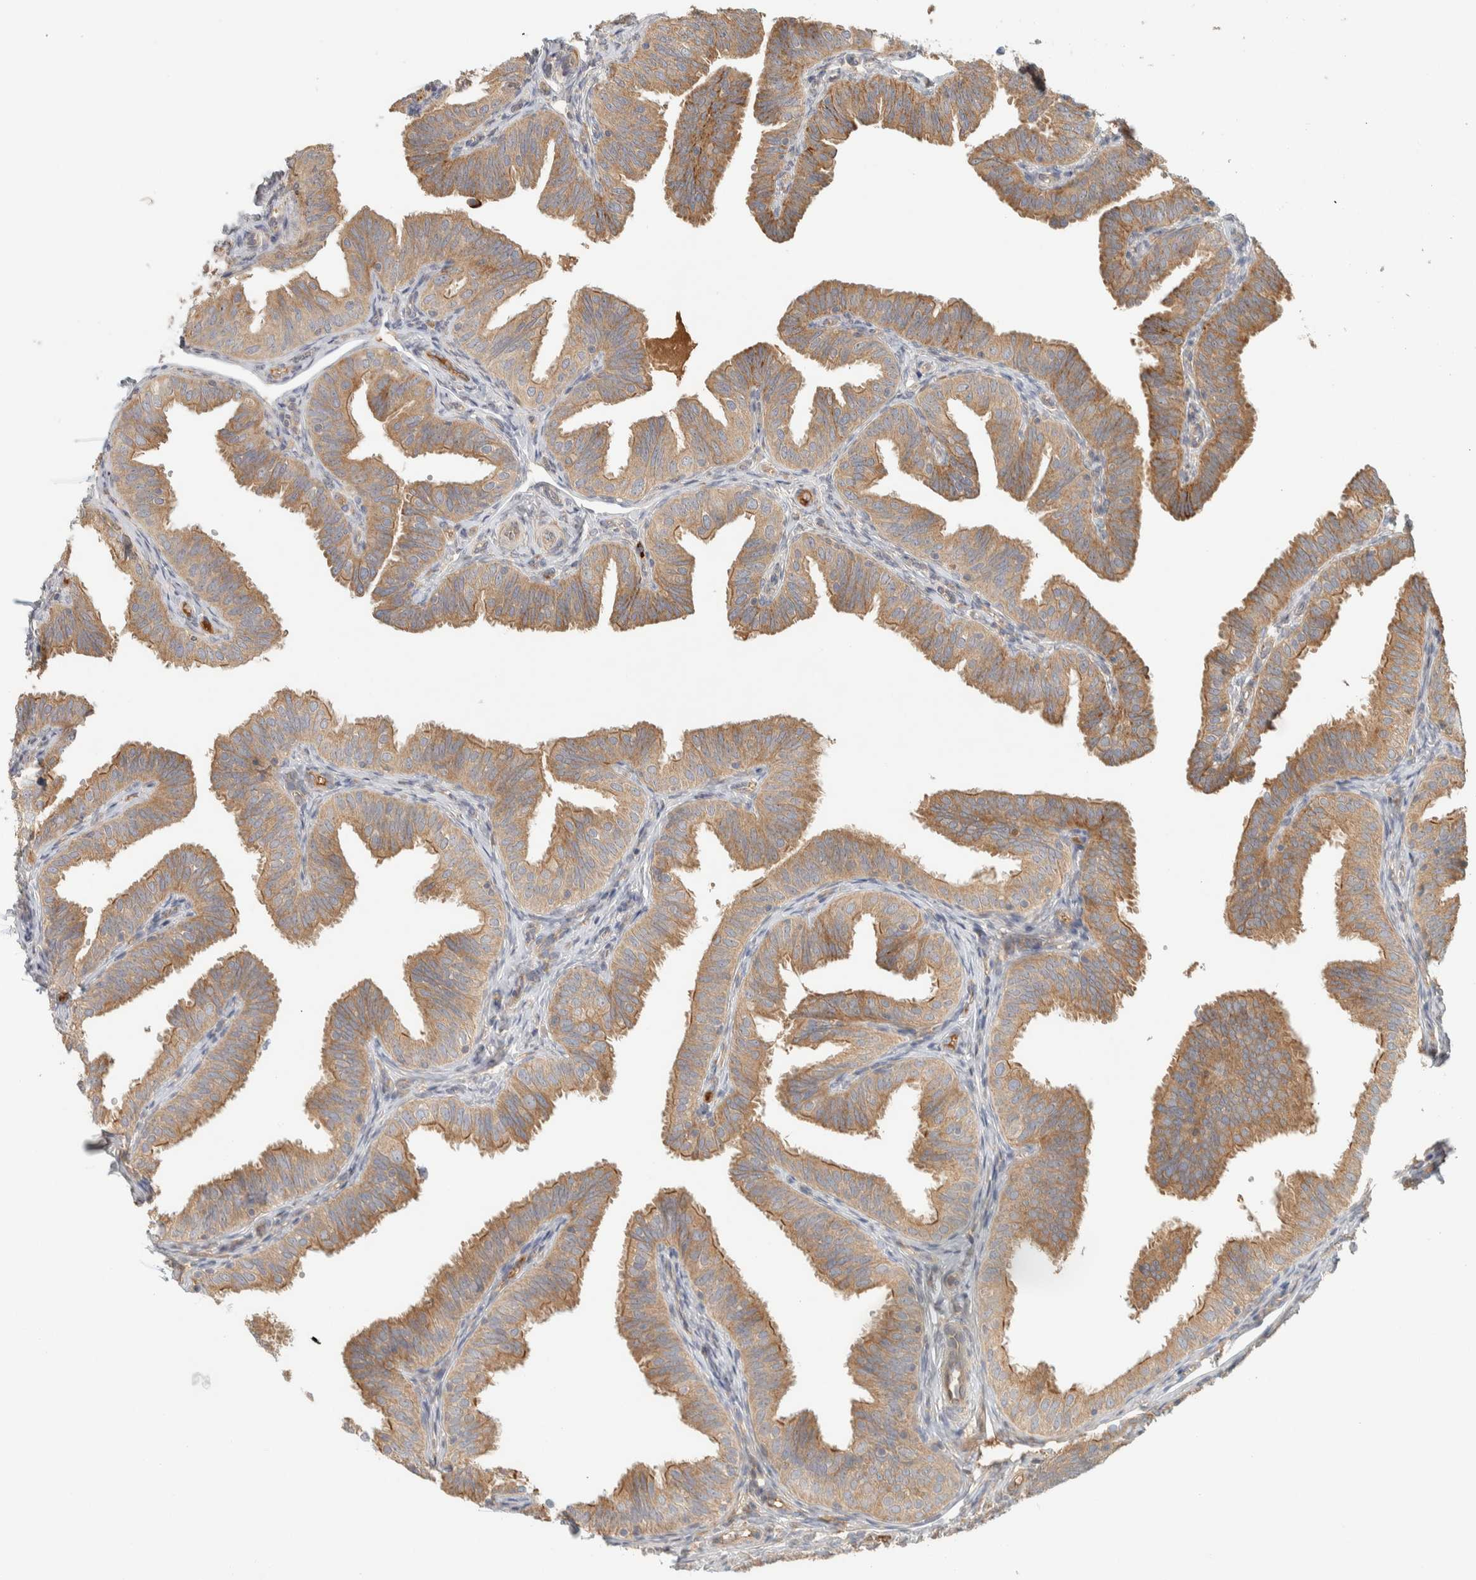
{"staining": {"intensity": "moderate", "quantity": ">75%", "location": "cytoplasmic/membranous"}, "tissue": "fallopian tube", "cell_type": "Glandular cells", "image_type": "normal", "snomed": [{"axis": "morphology", "description": "Normal tissue, NOS"}, {"axis": "topography", "description": "Fallopian tube"}], "caption": "Moderate cytoplasmic/membranous expression for a protein is identified in approximately >75% of glandular cells of normal fallopian tube using IHC.", "gene": "FAM167A", "patient": {"sex": "female", "age": 35}}